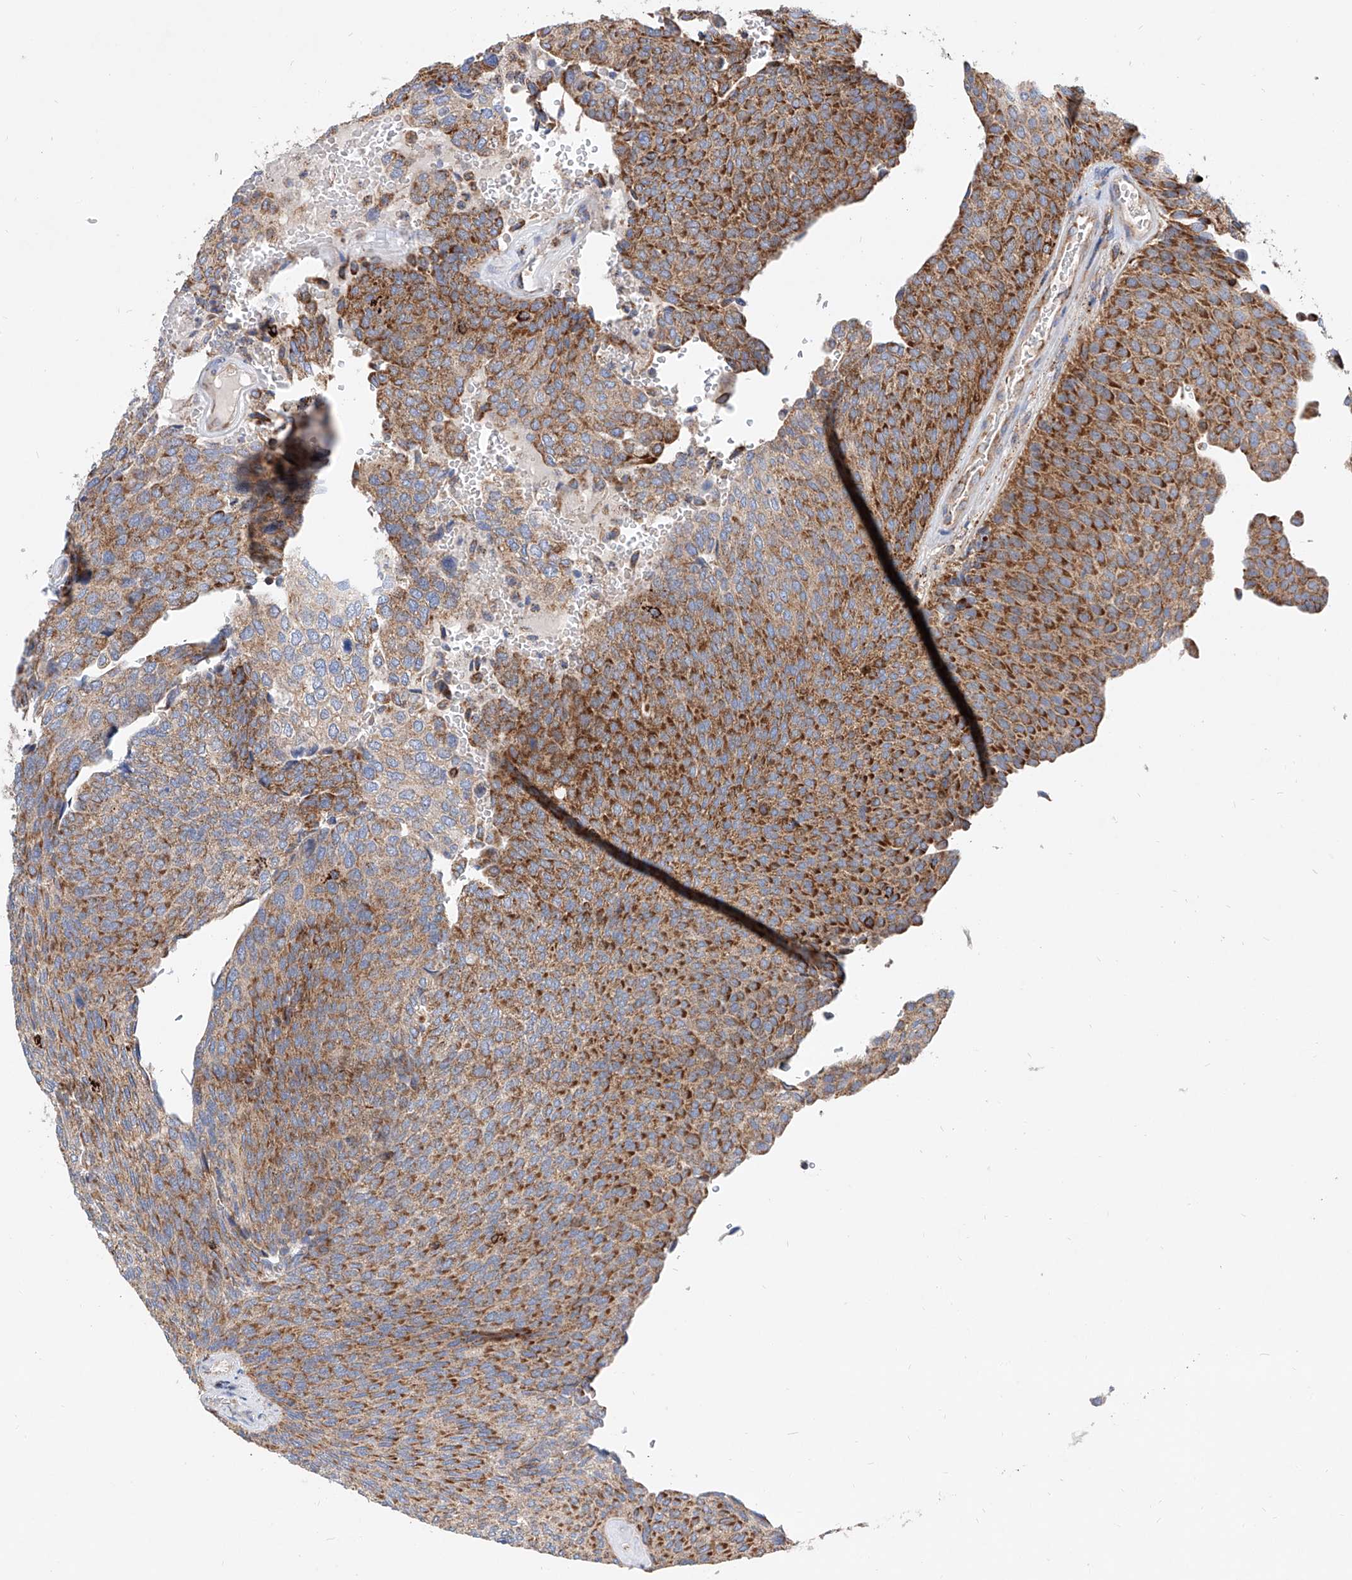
{"staining": {"intensity": "strong", "quantity": ">75%", "location": "cytoplasmic/membranous"}, "tissue": "urothelial cancer", "cell_type": "Tumor cells", "image_type": "cancer", "snomed": [{"axis": "morphology", "description": "Urothelial carcinoma, Low grade"}, {"axis": "topography", "description": "Urinary bladder"}], "caption": "Immunohistochemistry (DAB) staining of urothelial carcinoma (low-grade) displays strong cytoplasmic/membranous protein staining in approximately >75% of tumor cells. (DAB IHC, brown staining for protein, blue staining for nuclei).", "gene": "CPNE5", "patient": {"sex": "female", "age": 79}}